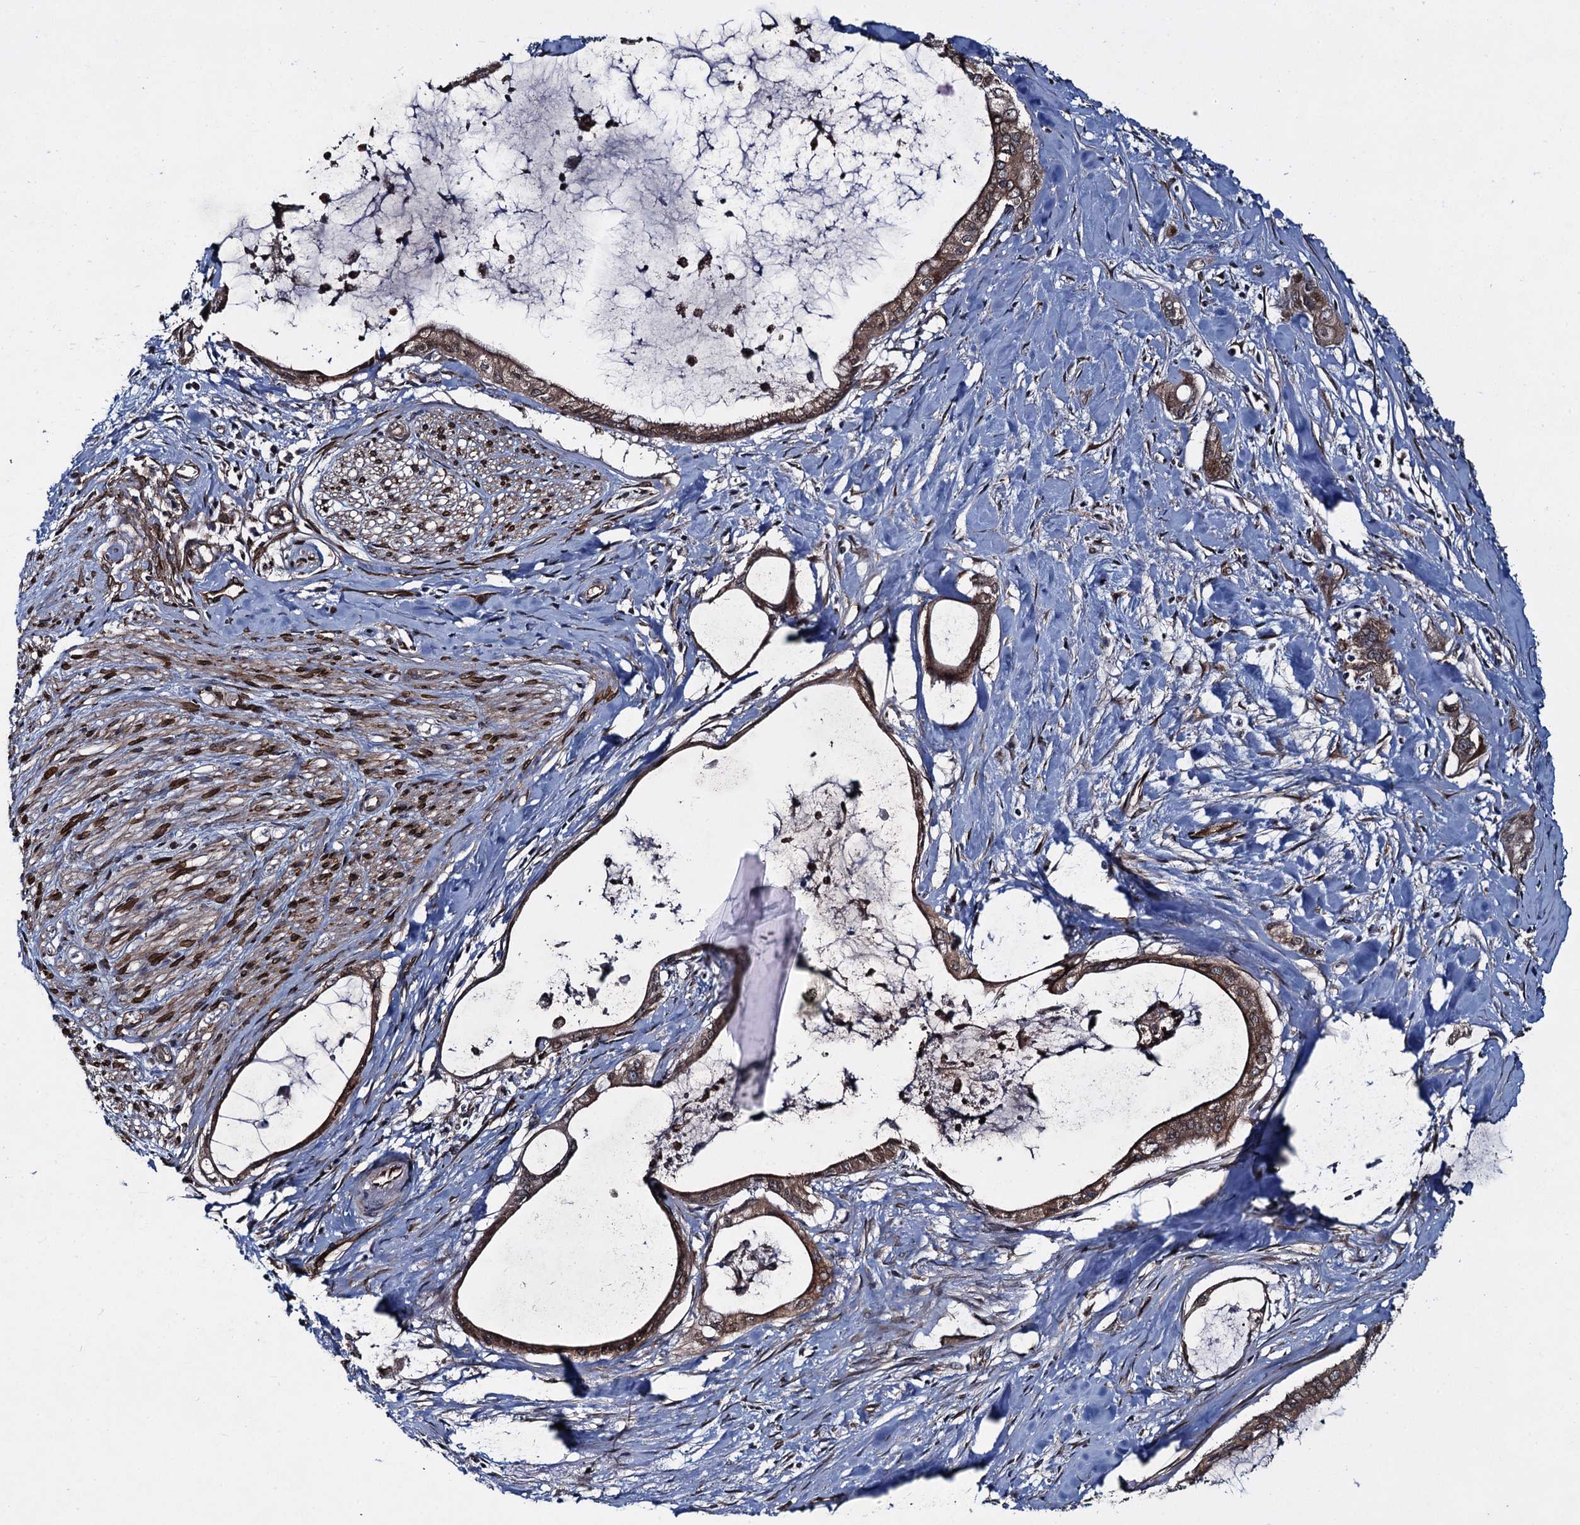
{"staining": {"intensity": "moderate", "quantity": ">75%", "location": "cytoplasmic/membranous,nuclear"}, "tissue": "pancreatic cancer", "cell_type": "Tumor cells", "image_type": "cancer", "snomed": [{"axis": "morphology", "description": "Adenocarcinoma, NOS"}, {"axis": "topography", "description": "Pancreas"}], "caption": "Adenocarcinoma (pancreatic) stained with DAB IHC exhibits medium levels of moderate cytoplasmic/membranous and nuclear positivity in about >75% of tumor cells. Using DAB (3,3'-diaminobenzidine) (brown) and hematoxylin (blue) stains, captured at high magnification using brightfield microscopy.", "gene": "EVX2", "patient": {"sex": "male", "age": 72}}